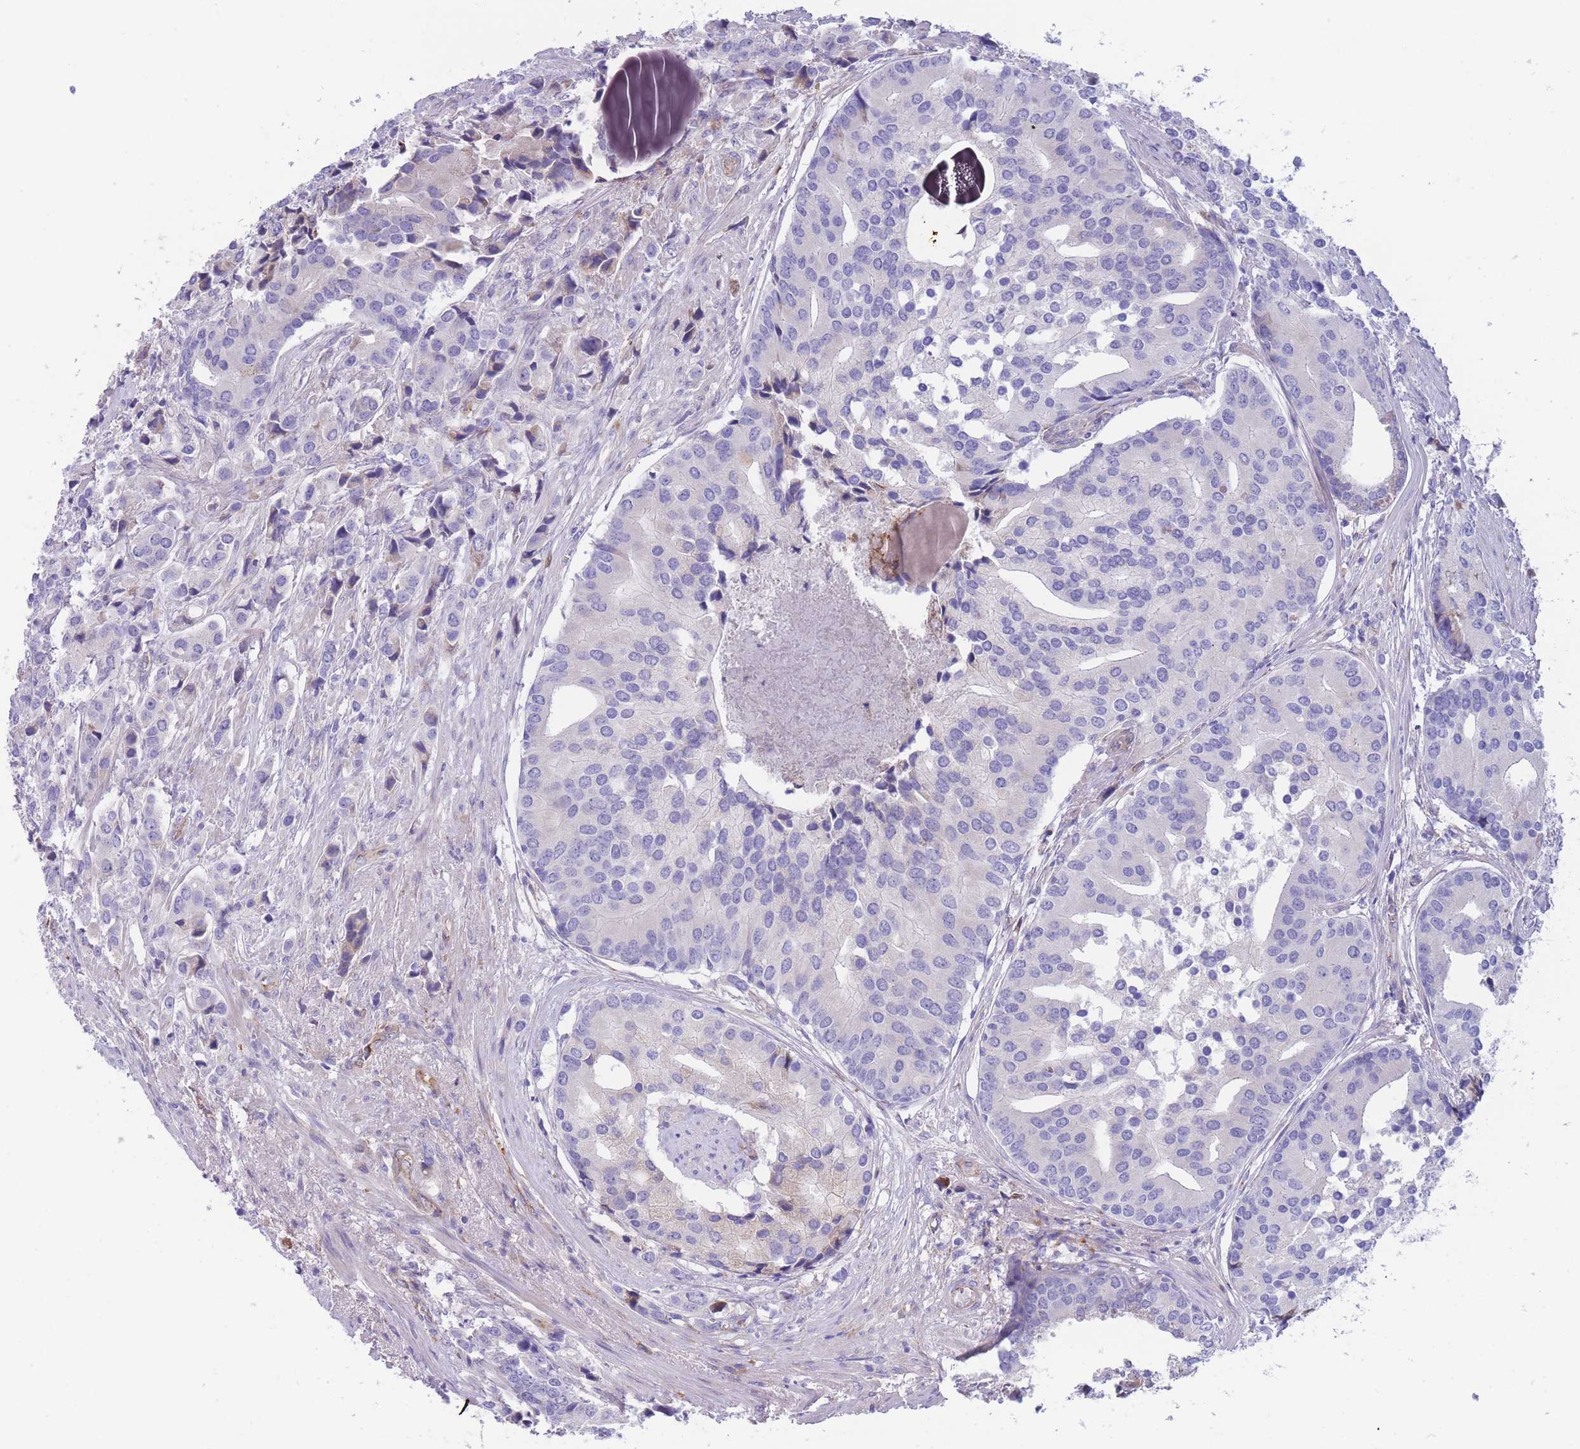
{"staining": {"intensity": "weak", "quantity": "<25%", "location": "cytoplasmic/membranous"}, "tissue": "prostate cancer", "cell_type": "Tumor cells", "image_type": "cancer", "snomed": [{"axis": "morphology", "description": "Adenocarcinoma, High grade"}, {"axis": "topography", "description": "Prostate"}], "caption": "Tumor cells are negative for protein expression in human prostate cancer.", "gene": "DET1", "patient": {"sex": "male", "age": 62}}